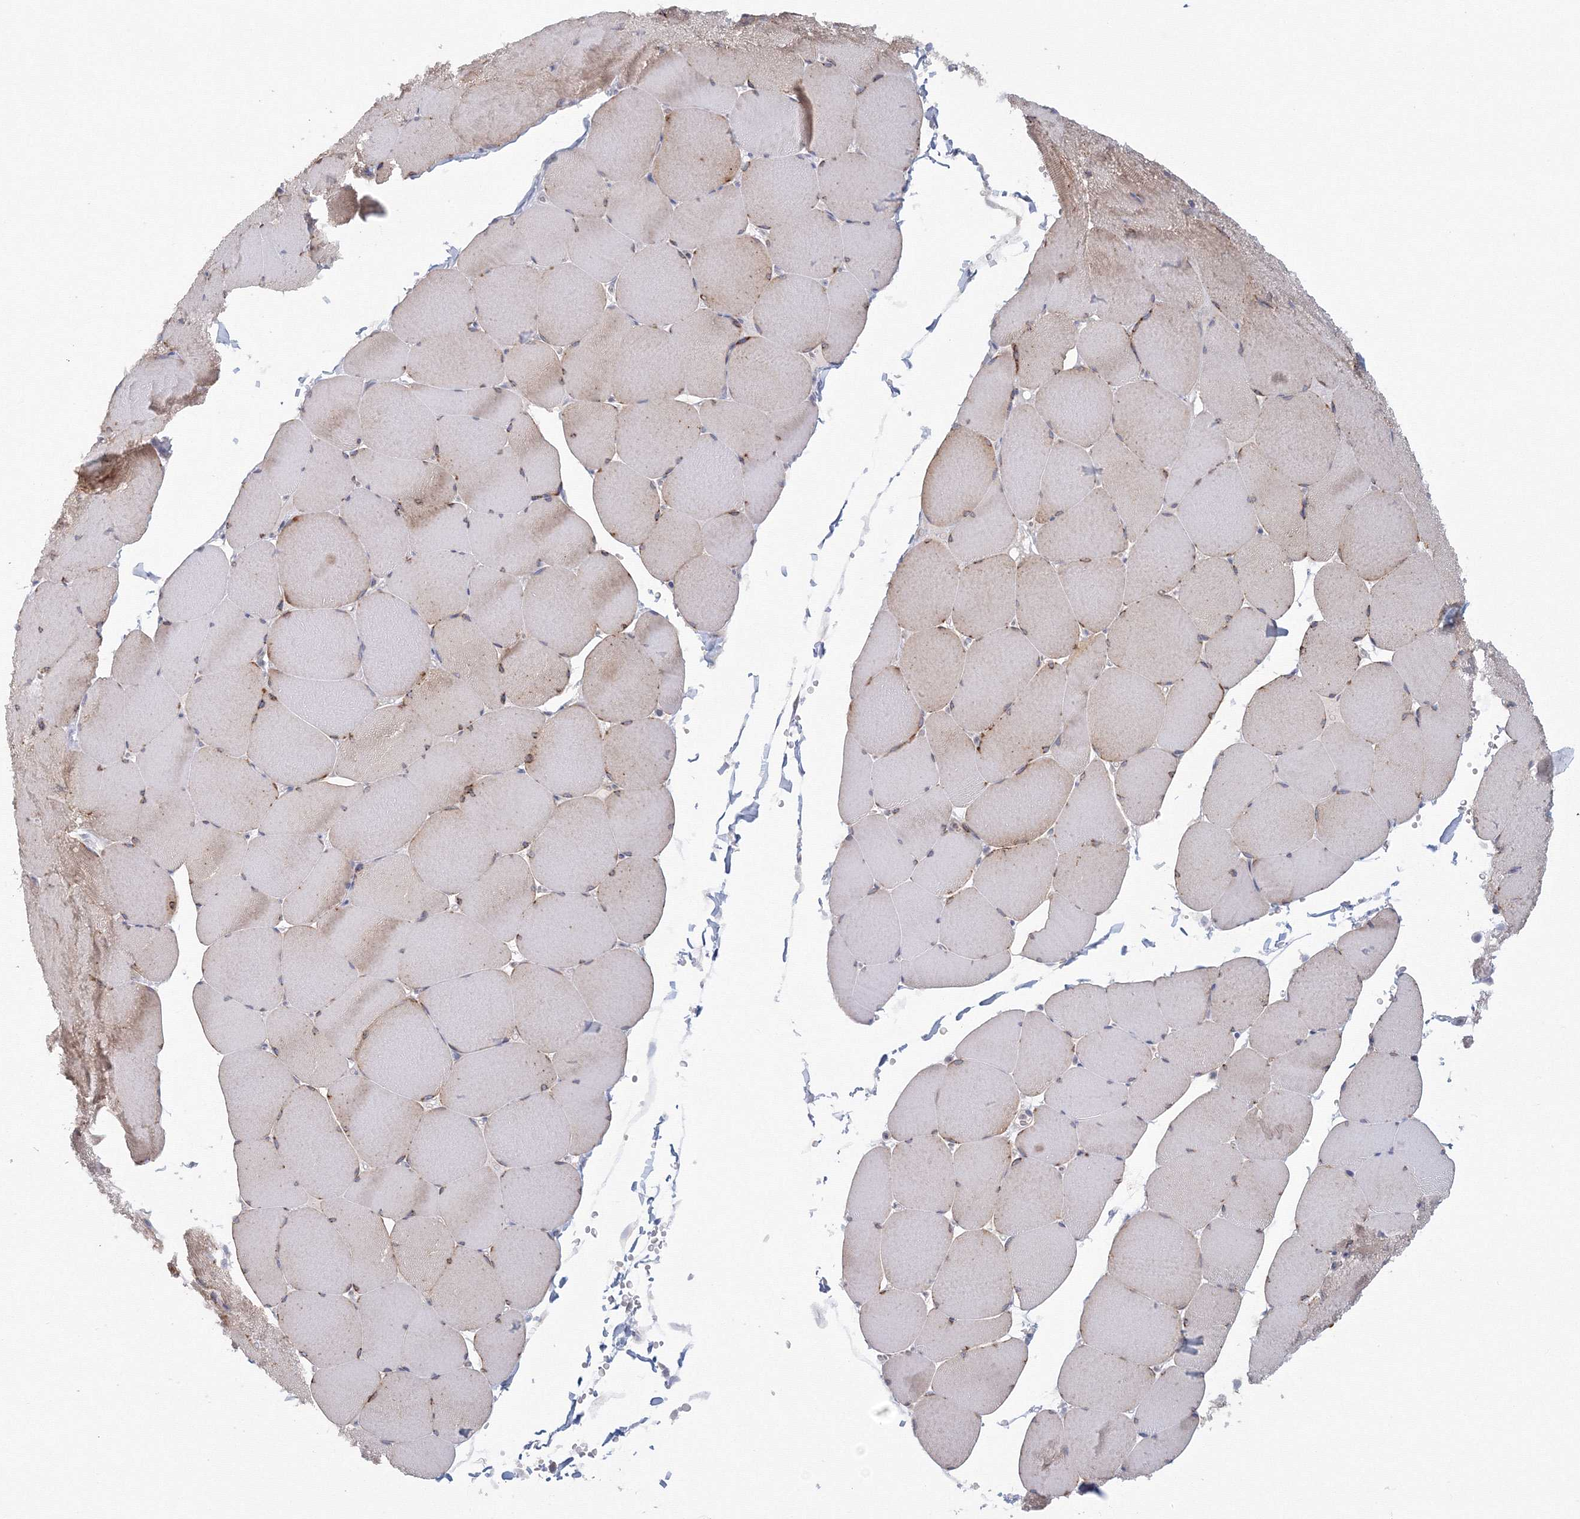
{"staining": {"intensity": "moderate", "quantity": "25%-75%", "location": "cytoplasmic/membranous"}, "tissue": "skeletal muscle", "cell_type": "Myocytes", "image_type": "normal", "snomed": [{"axis": "morphology", "description": "Normal tissue, NOS"}, {"axis": "topography", "description": "Skeletal muscle"}, {"axis": "topography", "description": "Head-Neck"}], "caption": "Skeletal muscle stained with immunohistochemistry shows moderate cytoplasmic/membranous positivity in about 25%-75% of myocytes. (Brightfield microscopy of DAB IHC at high magnification).", "gene": "TACC2", "patient": {"sex": "male", "age": 66}}